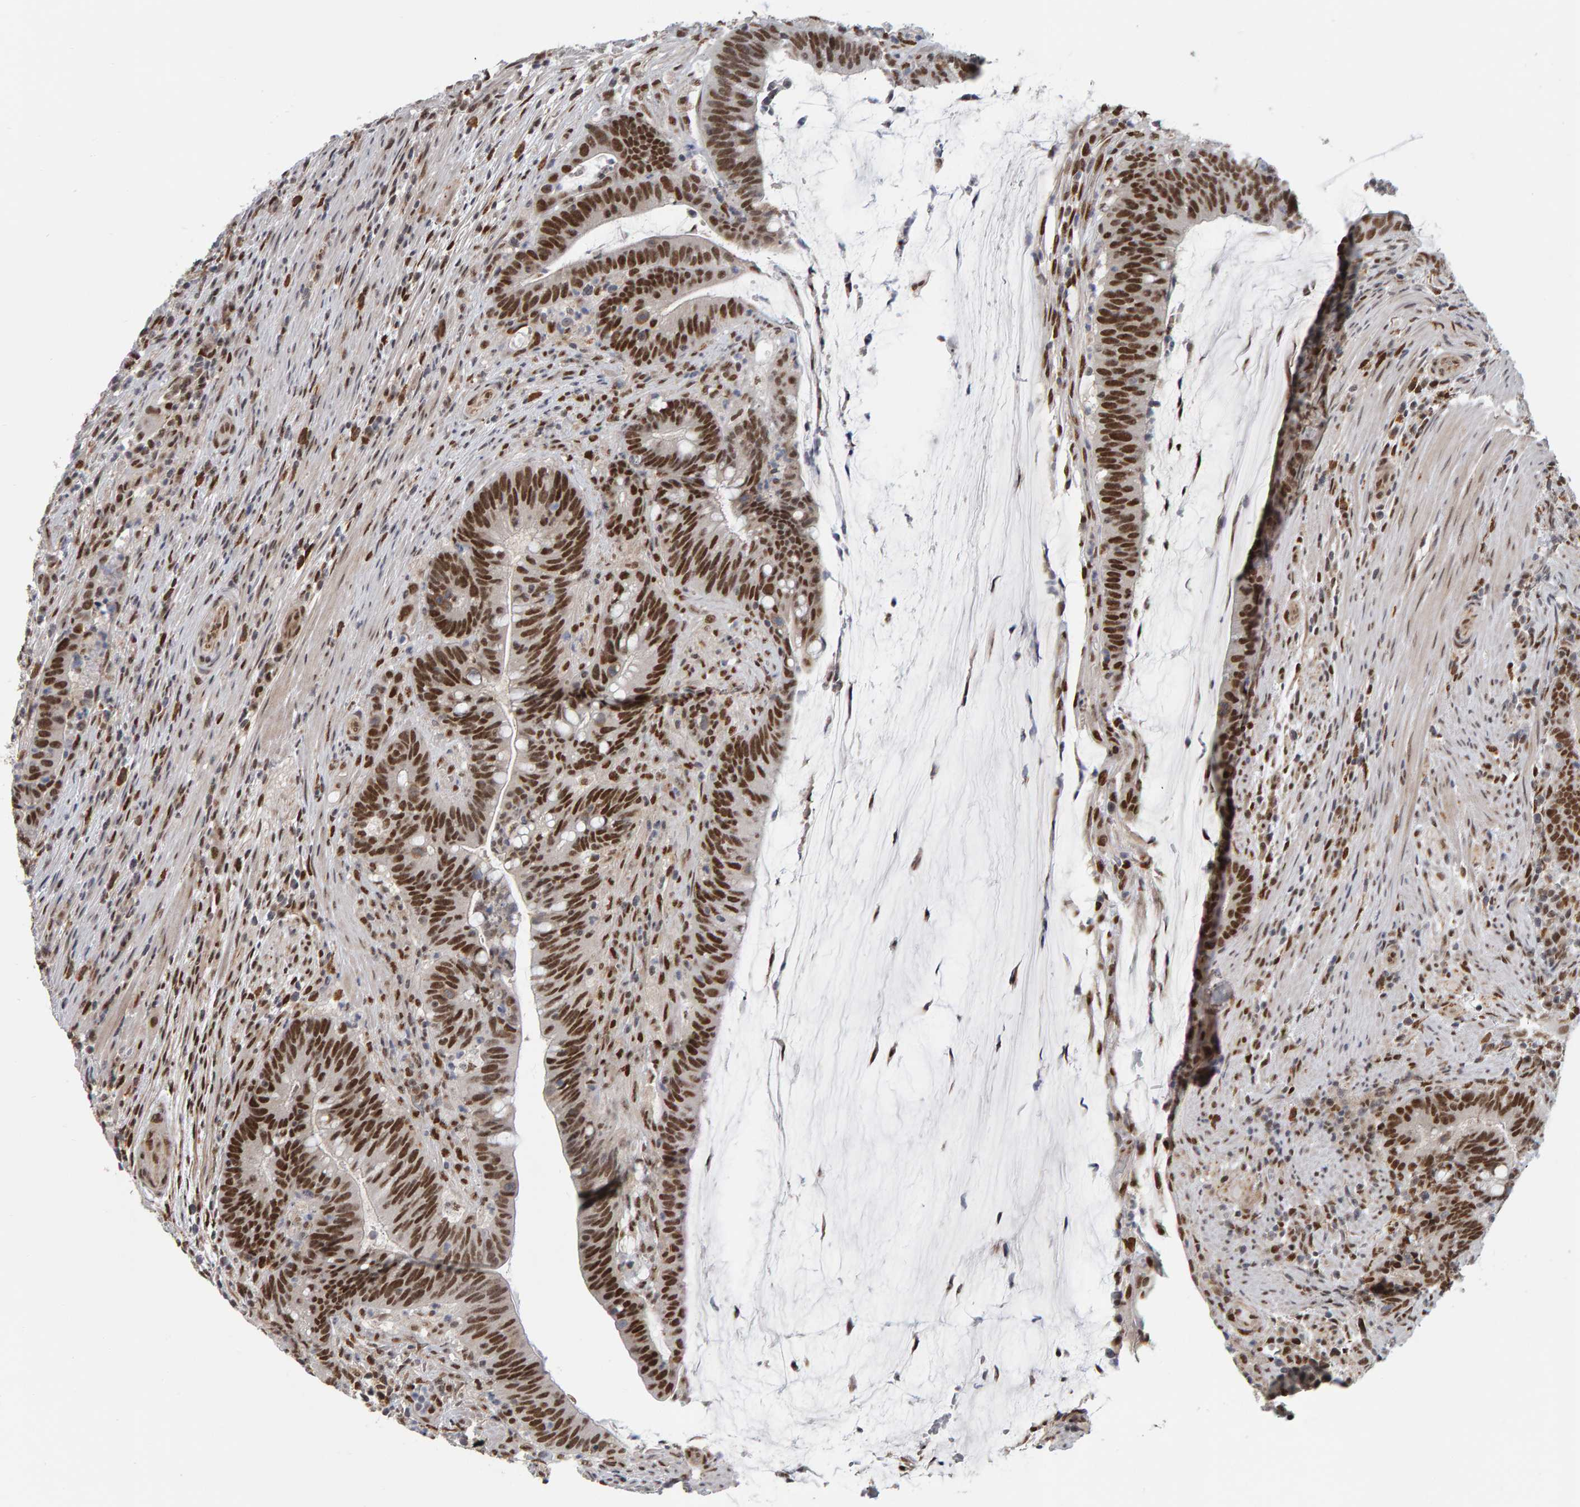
{"staining": {"intensity": "strong", "quantity": ">75%", "location": "nuclear"}, "tissue": "colorectal cancer", "cell_type": "Tumor cells", "image_type": "cancer", "snomed": [{"axis": "morphology", "description": "Adenocarcinoma, NOS"}, {"axis": "topography", "description": "Colon"}], "caption": "IHC of human adenocarcinoma (colorectal) exhibits high levels of strong nuclear positivity in about >75% of tumor cells. (IHC, brightfield microscopy, high magnification).", "gene": "ATF7IP", "patient": {"sex": "female", "age": 66}}